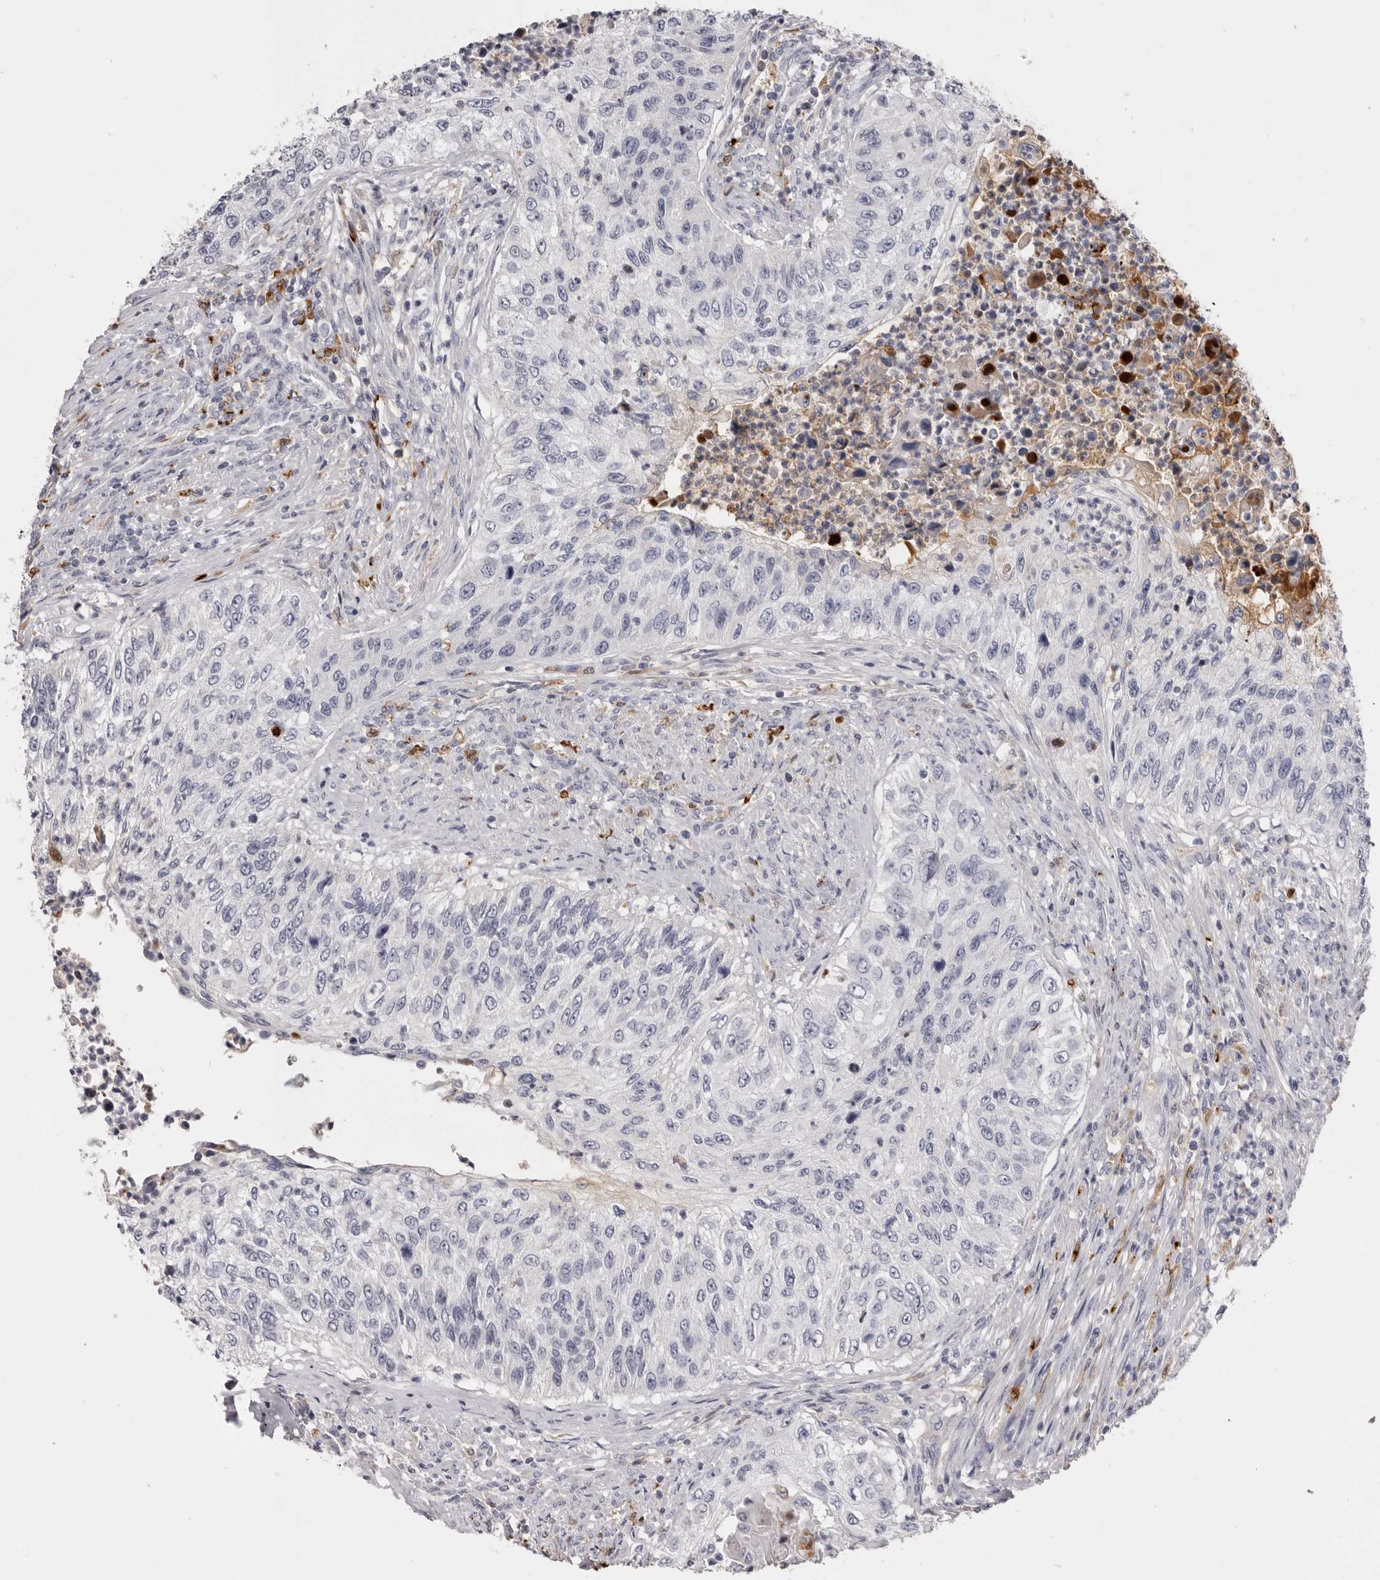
{"staining": {"intensity": "negative", "quantity": "none", "location": "none"}, "tissue": "urothelial cancer", "cell_type": "Tumor cells", "image_type": "cancer", "snomed": [{"axis": "morphology", "description": "Urothelial carcinoma, High grade"}, {"axis": "topography", "description": "Urinary bladder"}], "caption": "High power microscopy image of an IHC micrograph of urothelial cancer, revealing no significant positivity in tumor cells.", "gene": "KLHL38", "patient": {"sex": "female", "age": 60}}